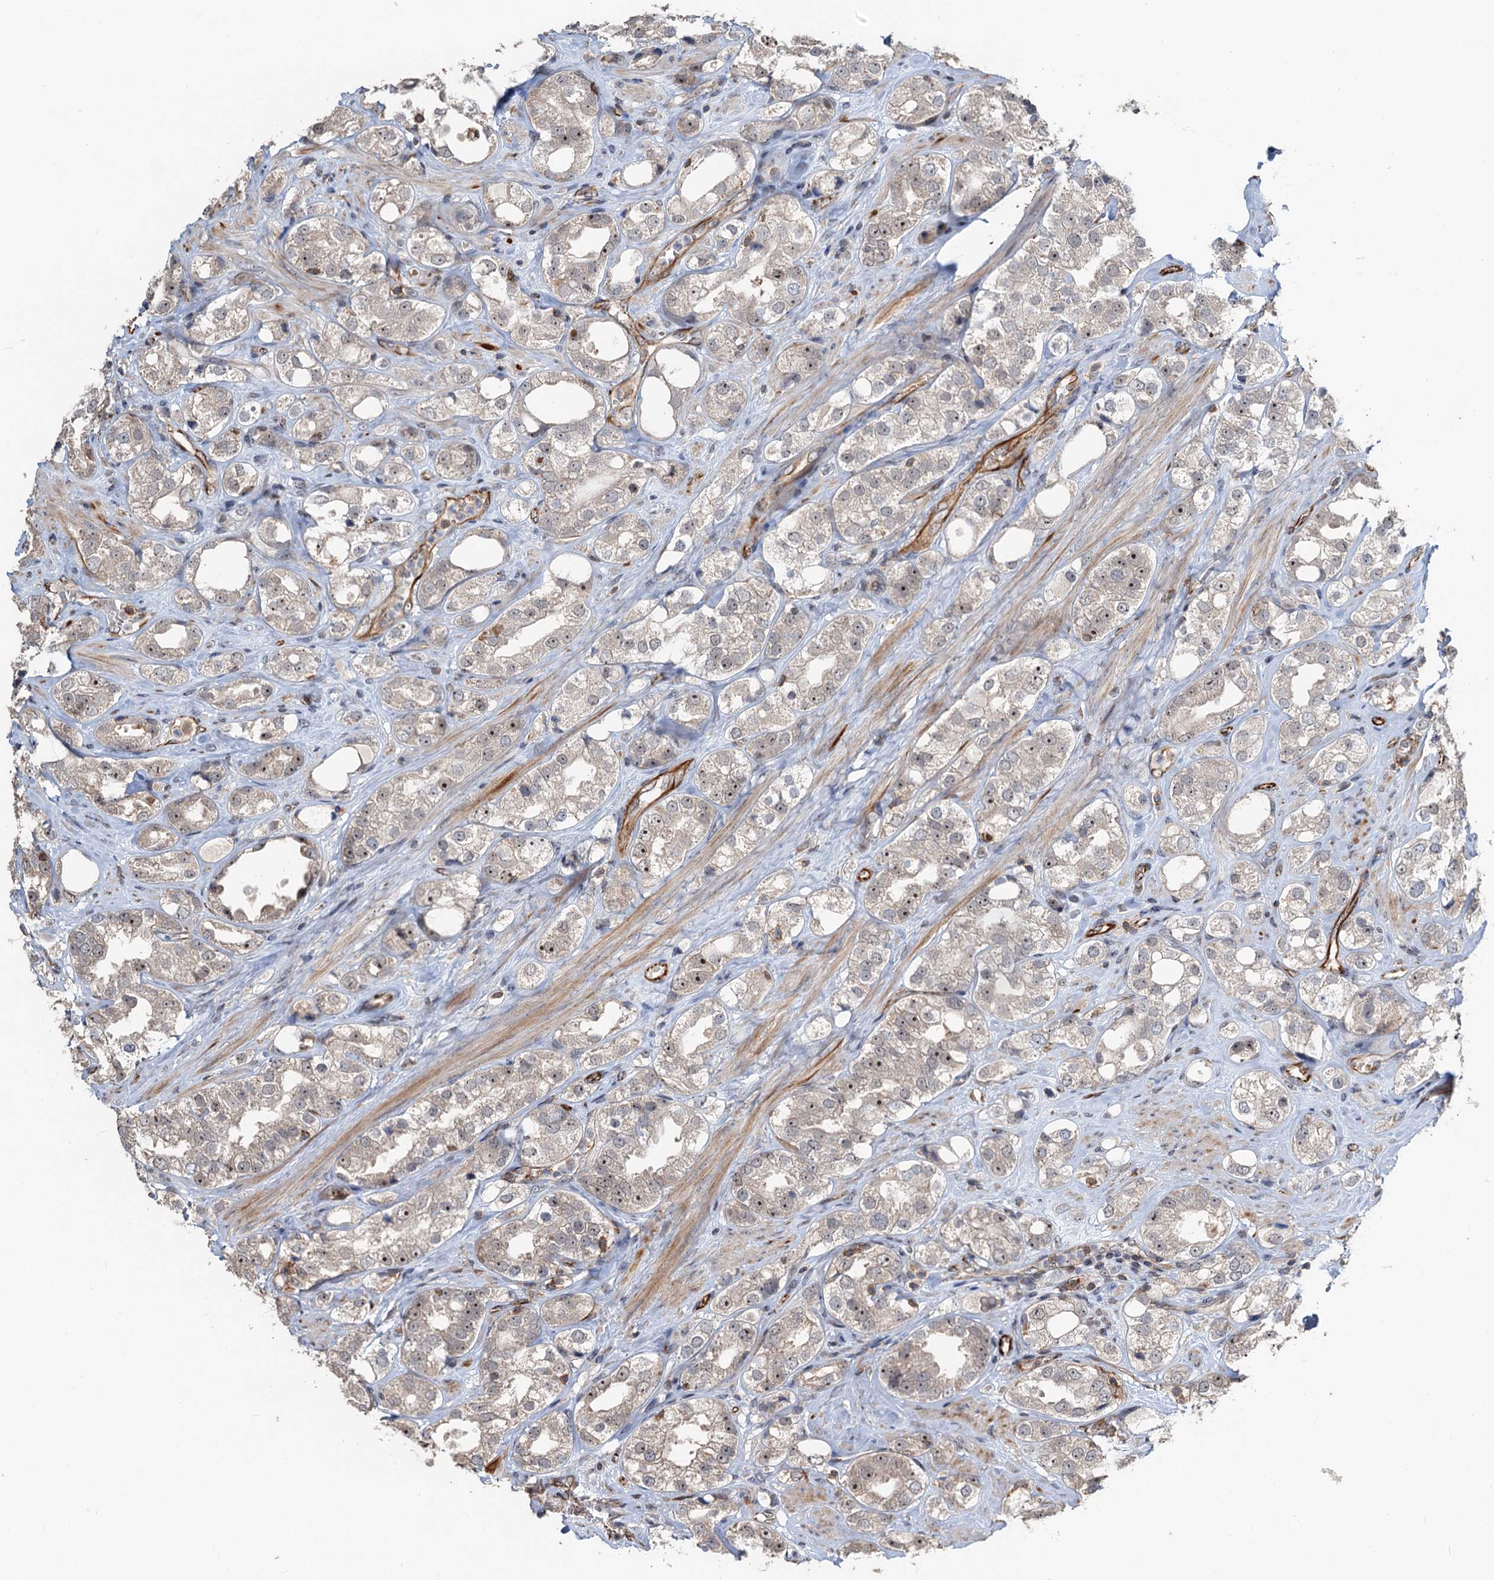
{"staining": {"intensity": "moderate", "quantity": "<25%", "location": "nuclear"}, "tissue": "prostate cancer", "cell_type": "Tumor cells", "image_type": "cancer", "snomed": [{"axis": "morphology", "description": "Adenocarcinoma, NOS"}, {"axis": "topography", "description": "Prostate"}], "caption": "Immunohistochemistry histopathology image of adenocarcinoma (prostate) stained for a protein (brown), which reveals low levels of moderate nuclear expression in about <25% of tumor cells.", "gene": "TMA16", "patient": {"sex": "male", "age": 79}}